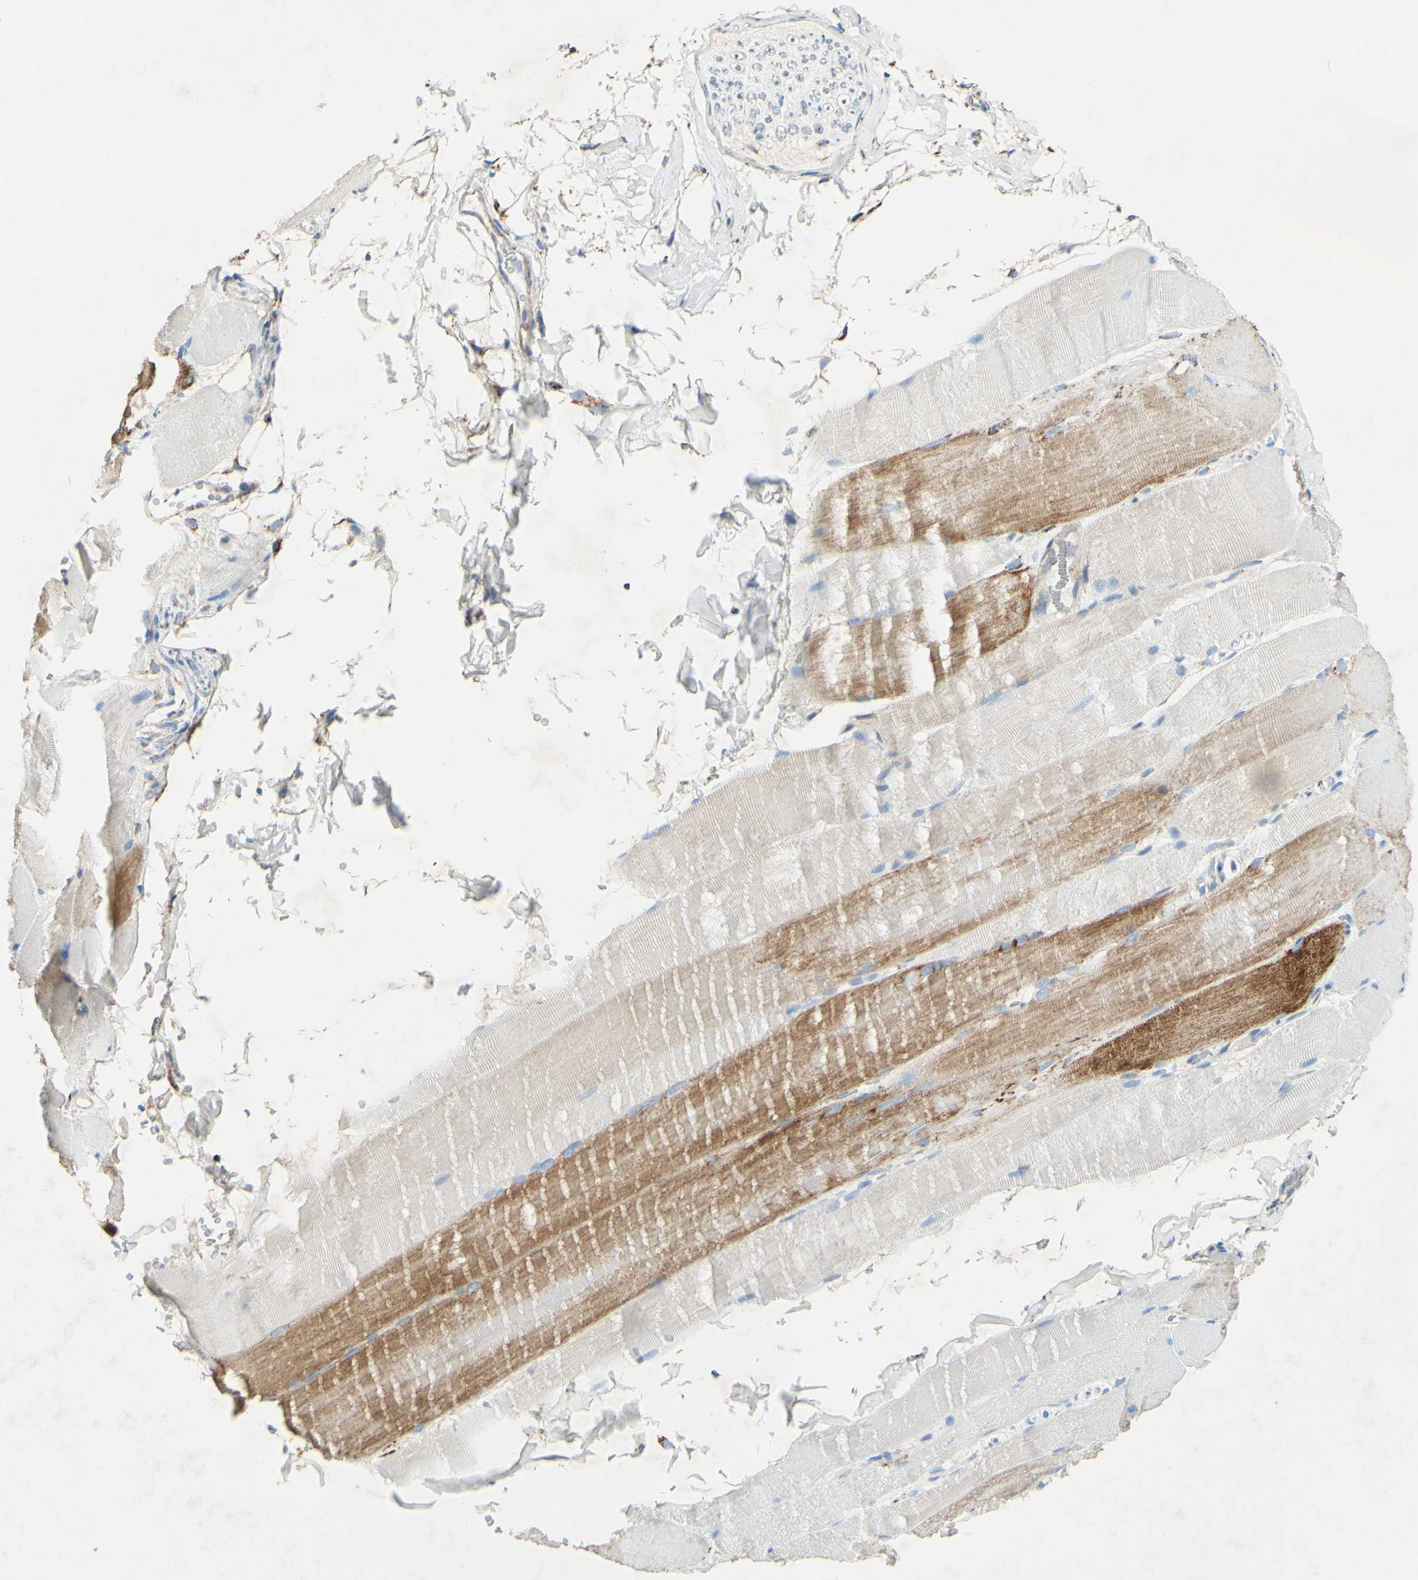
{"staining": {"intensity": "moderate", "quantity": "<25%", "location": "cytoplasmic/membranous"}, "tissue": "skeletal muscle", "cell_type": "Myocytes", "image_type": "normal", "snomed": [{"axis": "morphology", "description": "Normal tissue, NOS"}, {"axis": "topography", "description": "Skin"}, {"axis": "topography", "description": "Skeletal muscle"}], "caption": "Myocytes exhibit low levels of moderate cytoplasmic/membranous expression in about <25% of cells in normal human skeletal muscle.", "gene": "OXCT1", "patient": {"sex": "male", "age": 83}}